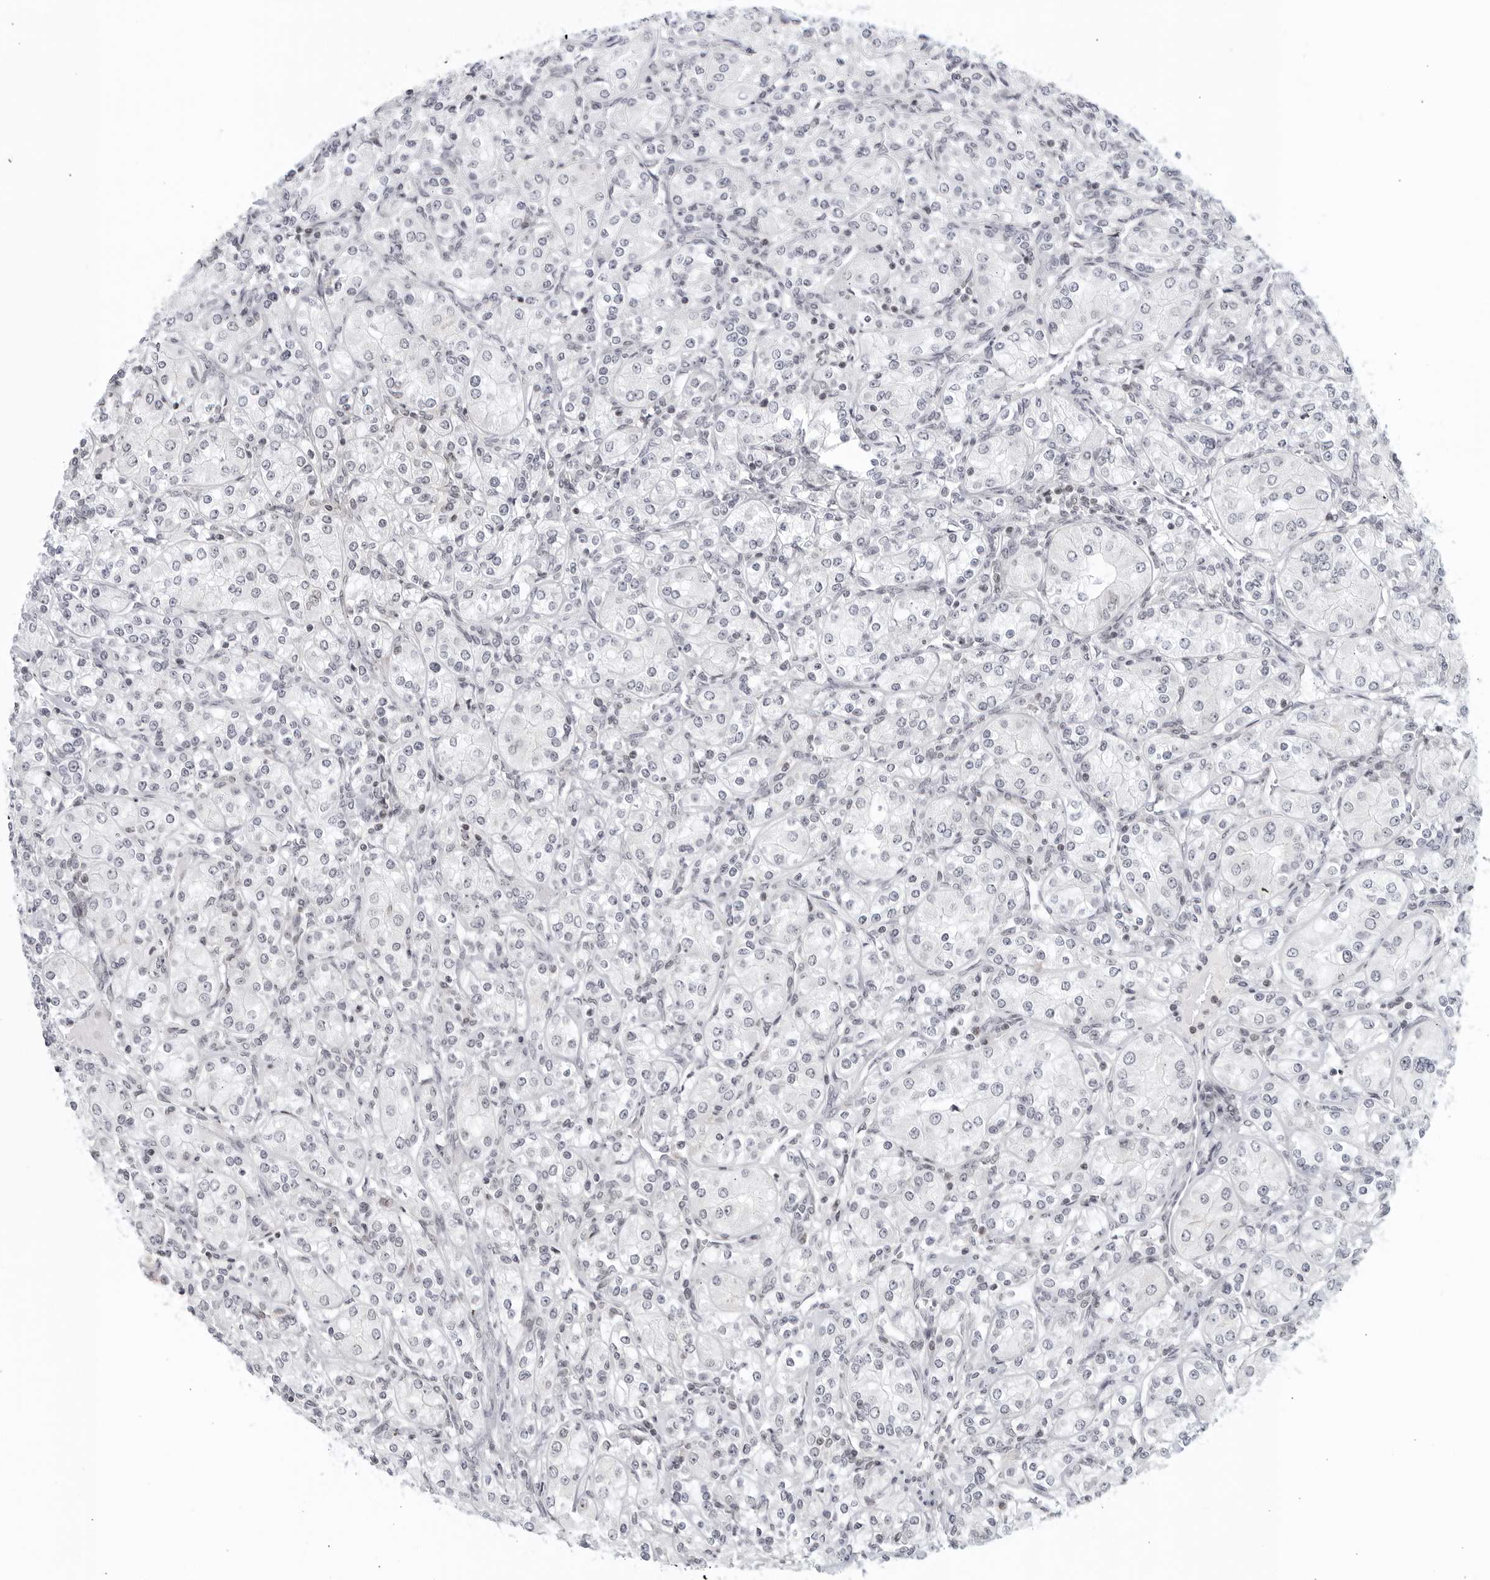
{"staining": {"intensity": "negative", "quantity": "none", "location": "none"}, "tissue": "renal cancer", "cell_type": "Tumor cells", "image_type": "cancer", "snomed": [{"axis": "morphology", "description": "Adenocarcinoma, NOS"}, {"axis": "topography", "description": "Kidney"}], "caption": "The histopathology image reveals no staining of tumor cells in renal cancer.", "gene": "RAB11FIP3", "patient": {"sex": "male", "age": 77}}